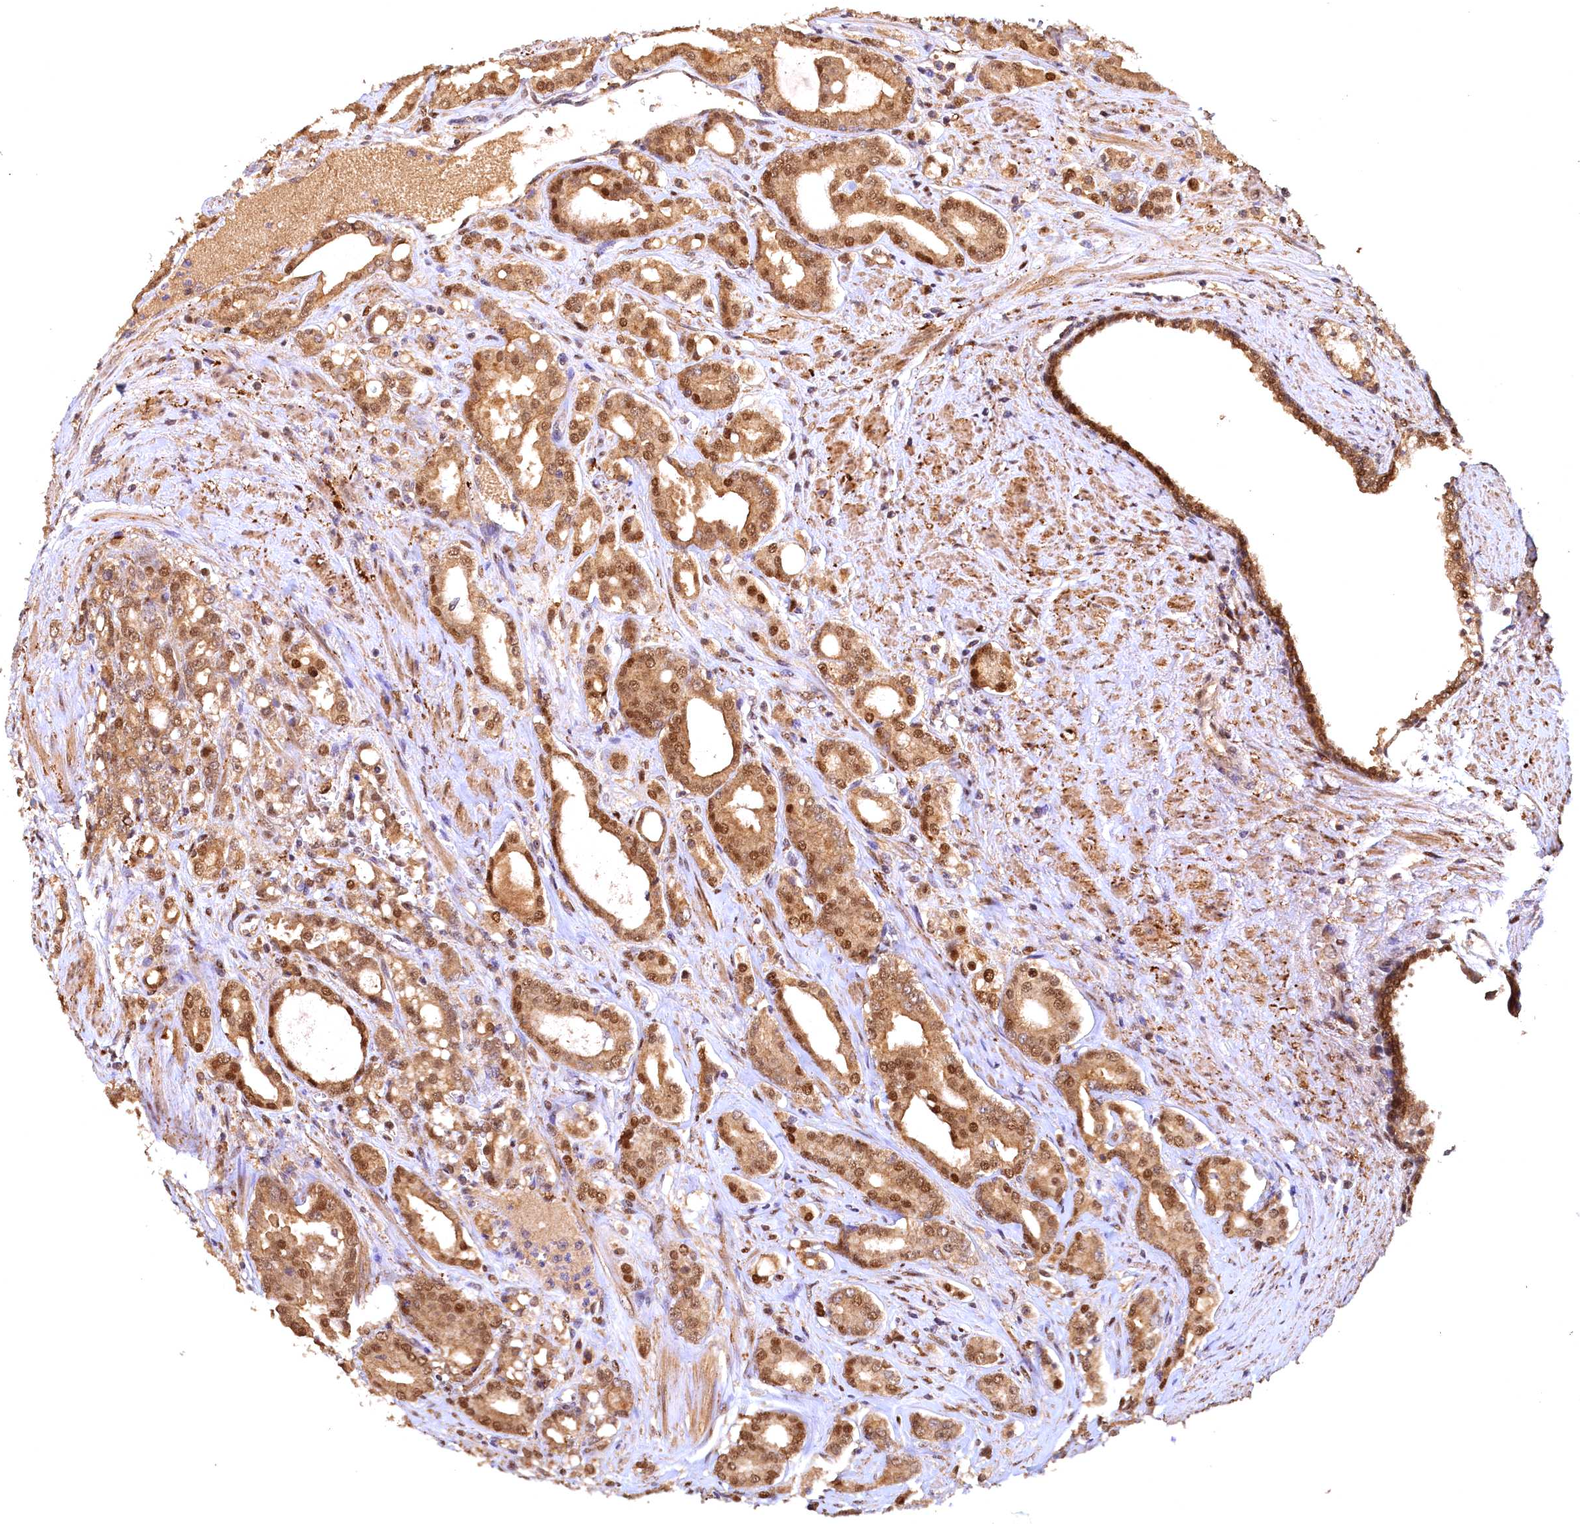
{"staining": {"intensity": "moderate", "quantity": ">75%", "location": "cytoplasmic/membranous,nuclear"}, "tissue": "prostate cancer", "cell_type": "Tumor cells", "image_type": "cancer", "snomed": [{"axis": "morphology", "description": "Adenocarcinoma, High grade"}, {"axis": "topography", "description": "Prostate"}], "caption": "High-magnification brightfield microscopy of prostate cancer (adenocarcinoma (high-grade)) stained with DAB (brown) and counterstained with hematoxylin (blue). tumor cells exhibit moderate cytoplasmic/membranous and nuclear staining is present in about>75% of cells.", "gene": "UBL7", "patient": {"sex": "male", "age": 72}}